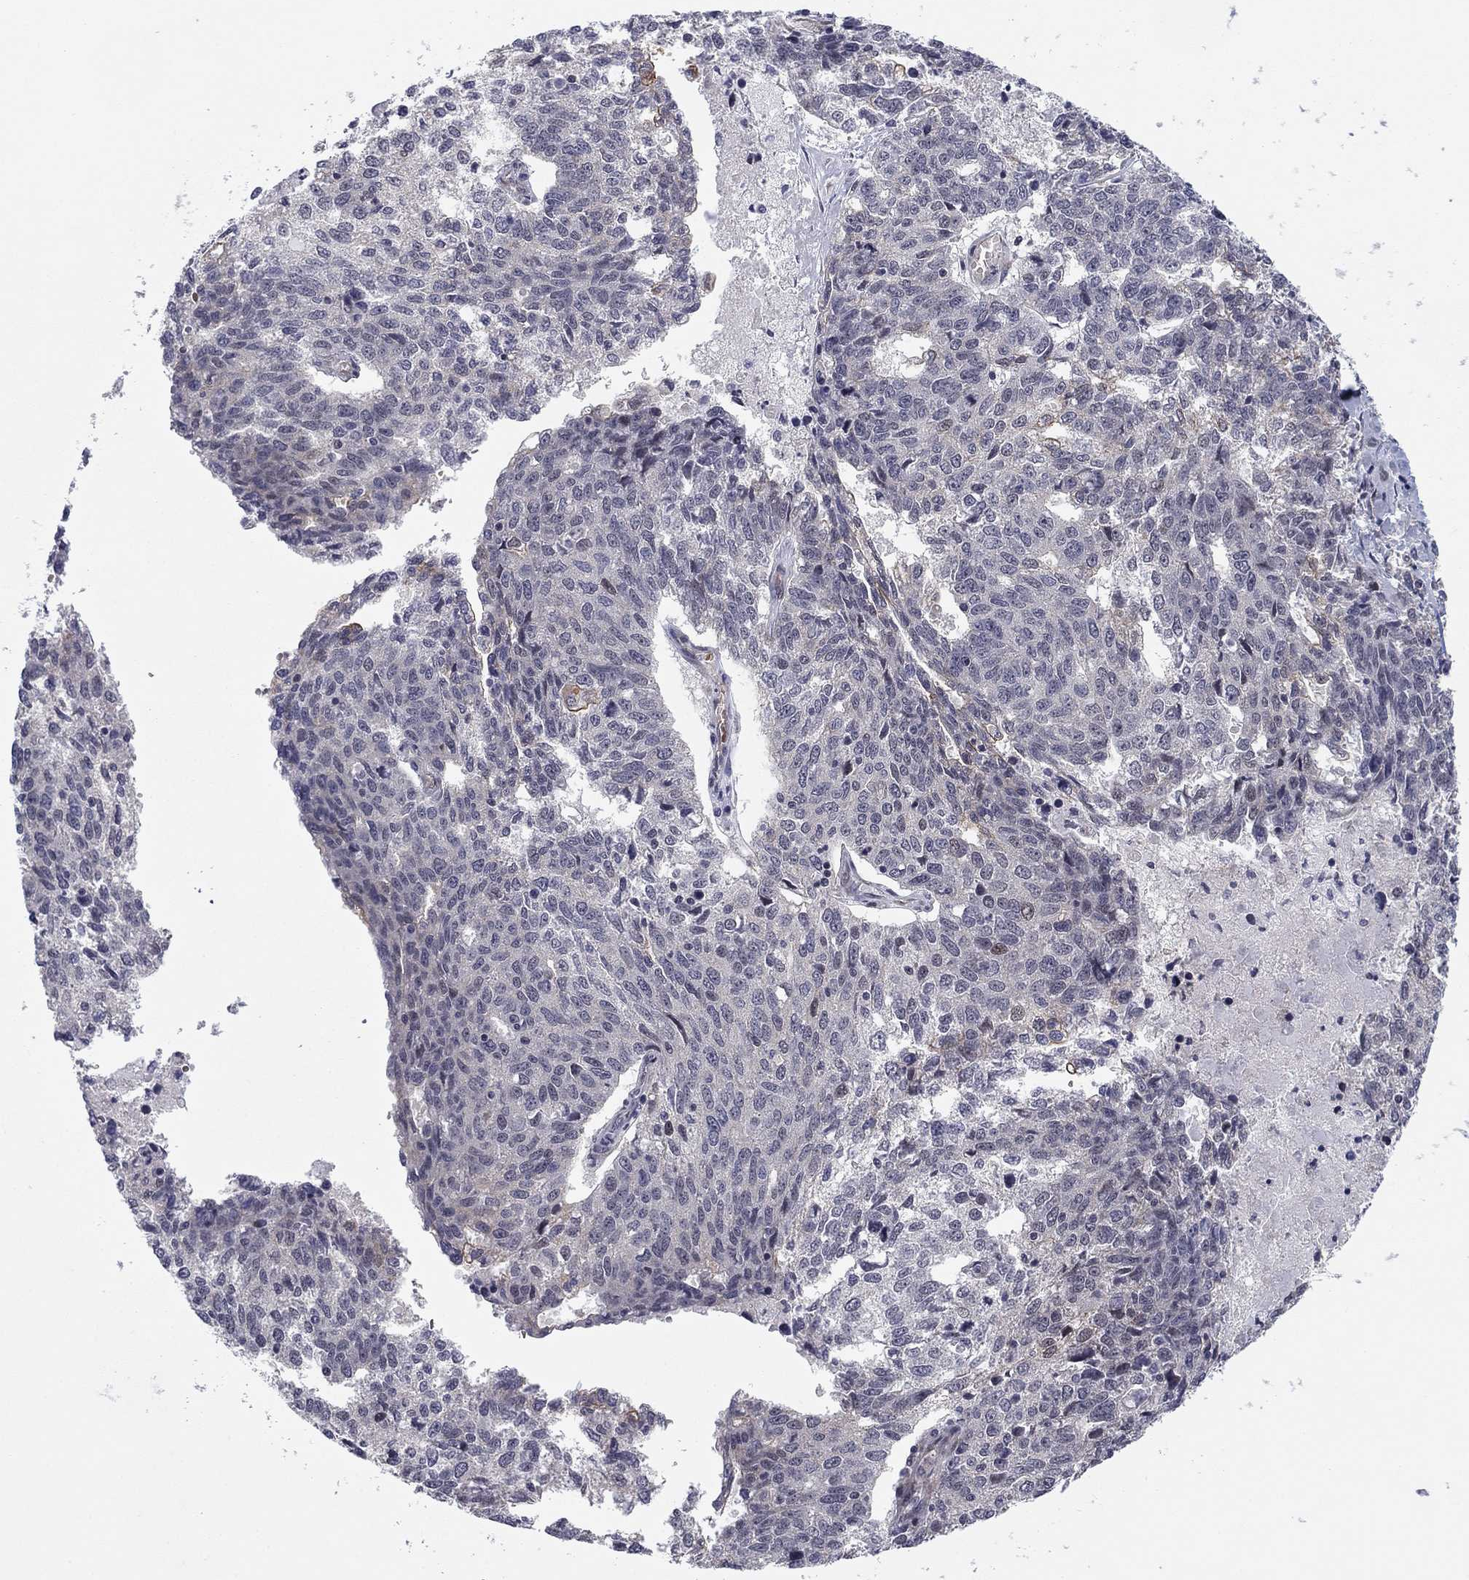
{"staining": {"intensity": "moderate", "quantity": "<25%", "location": "cytoplasmic/membranous"}, "tissue": "ovarian cancer", "cell_type": "Tumor cells", "image_type": "cancer", "snomed": [{"axis": "morphology", "description": "Cystadenocarcinoma, serous, NOS"}, {"axis": "topography", "description": "Ovary"}], "caption": "A brown stain shows moderate cytoplasmic/membranous expression of a protein in serous cystadenocarcinoma (ovarian) tumor cells. Using DAB (brown) and hematoxylin (blue) stains, captured at high magnification using brightfield microscopy.", "gene": "BCL11A", "patient": {"sex": "female", "age": 71}}